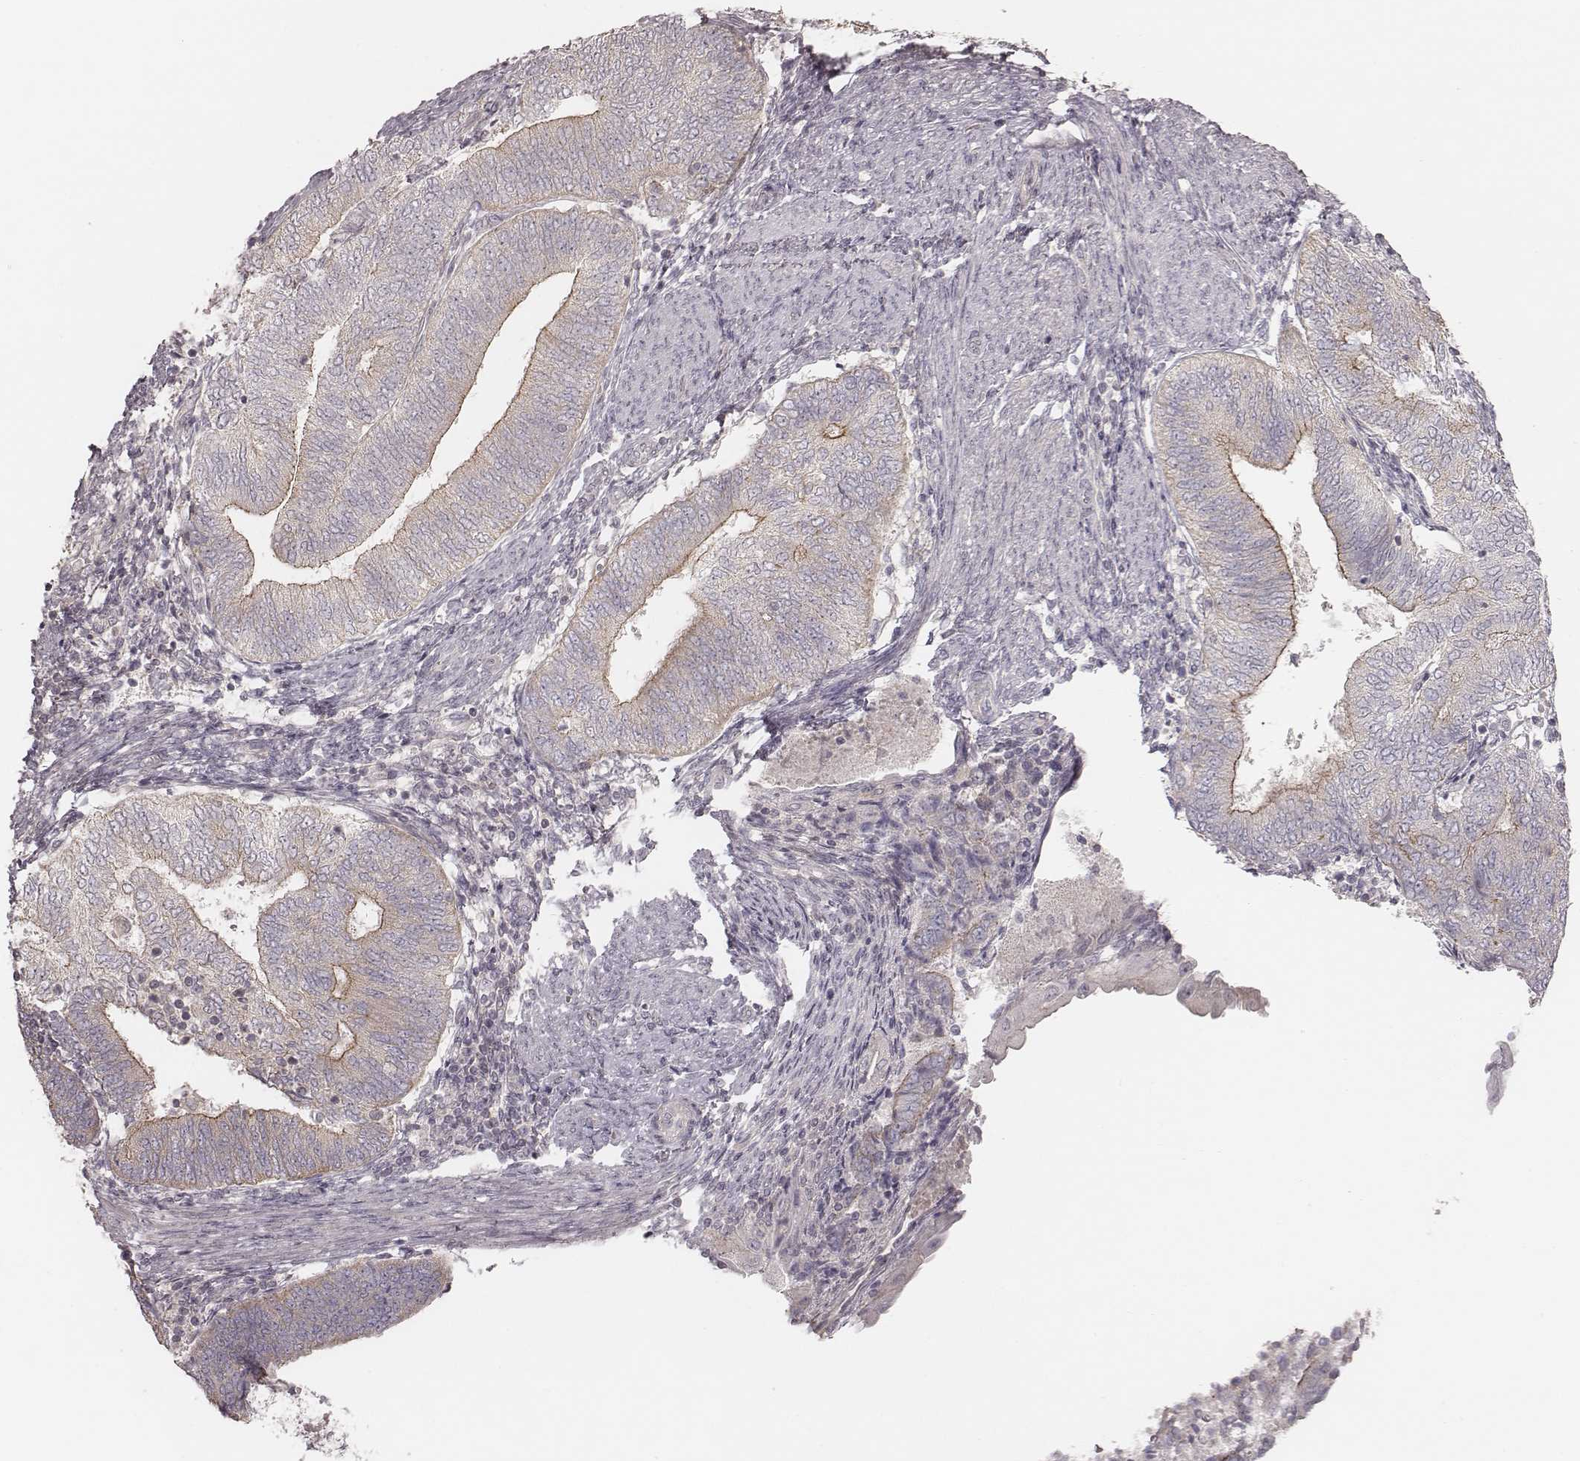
{"staining": {"intensity": "weak", "quantity": "25%-75%", "location": "cytoplasmic/membranous"}, "tissue": "endometrial cancer", "cell_type": "Tumor cells", "image_type": "cancer", "snomed": [{"axis": "morphology", "description": "Adenocarcinoma, NOS"}, {"axis": "topography", "description": "Endometrium"}], "caption": "Endometrial cancer (adenocarcinoma) stained with a brown dye reveals weak cytoplasmic/membranous positive expression in approximately 25%-75% of tumor cells.", "gene": "TDRD5", "patient": {"sex": "female", "age": 65}}